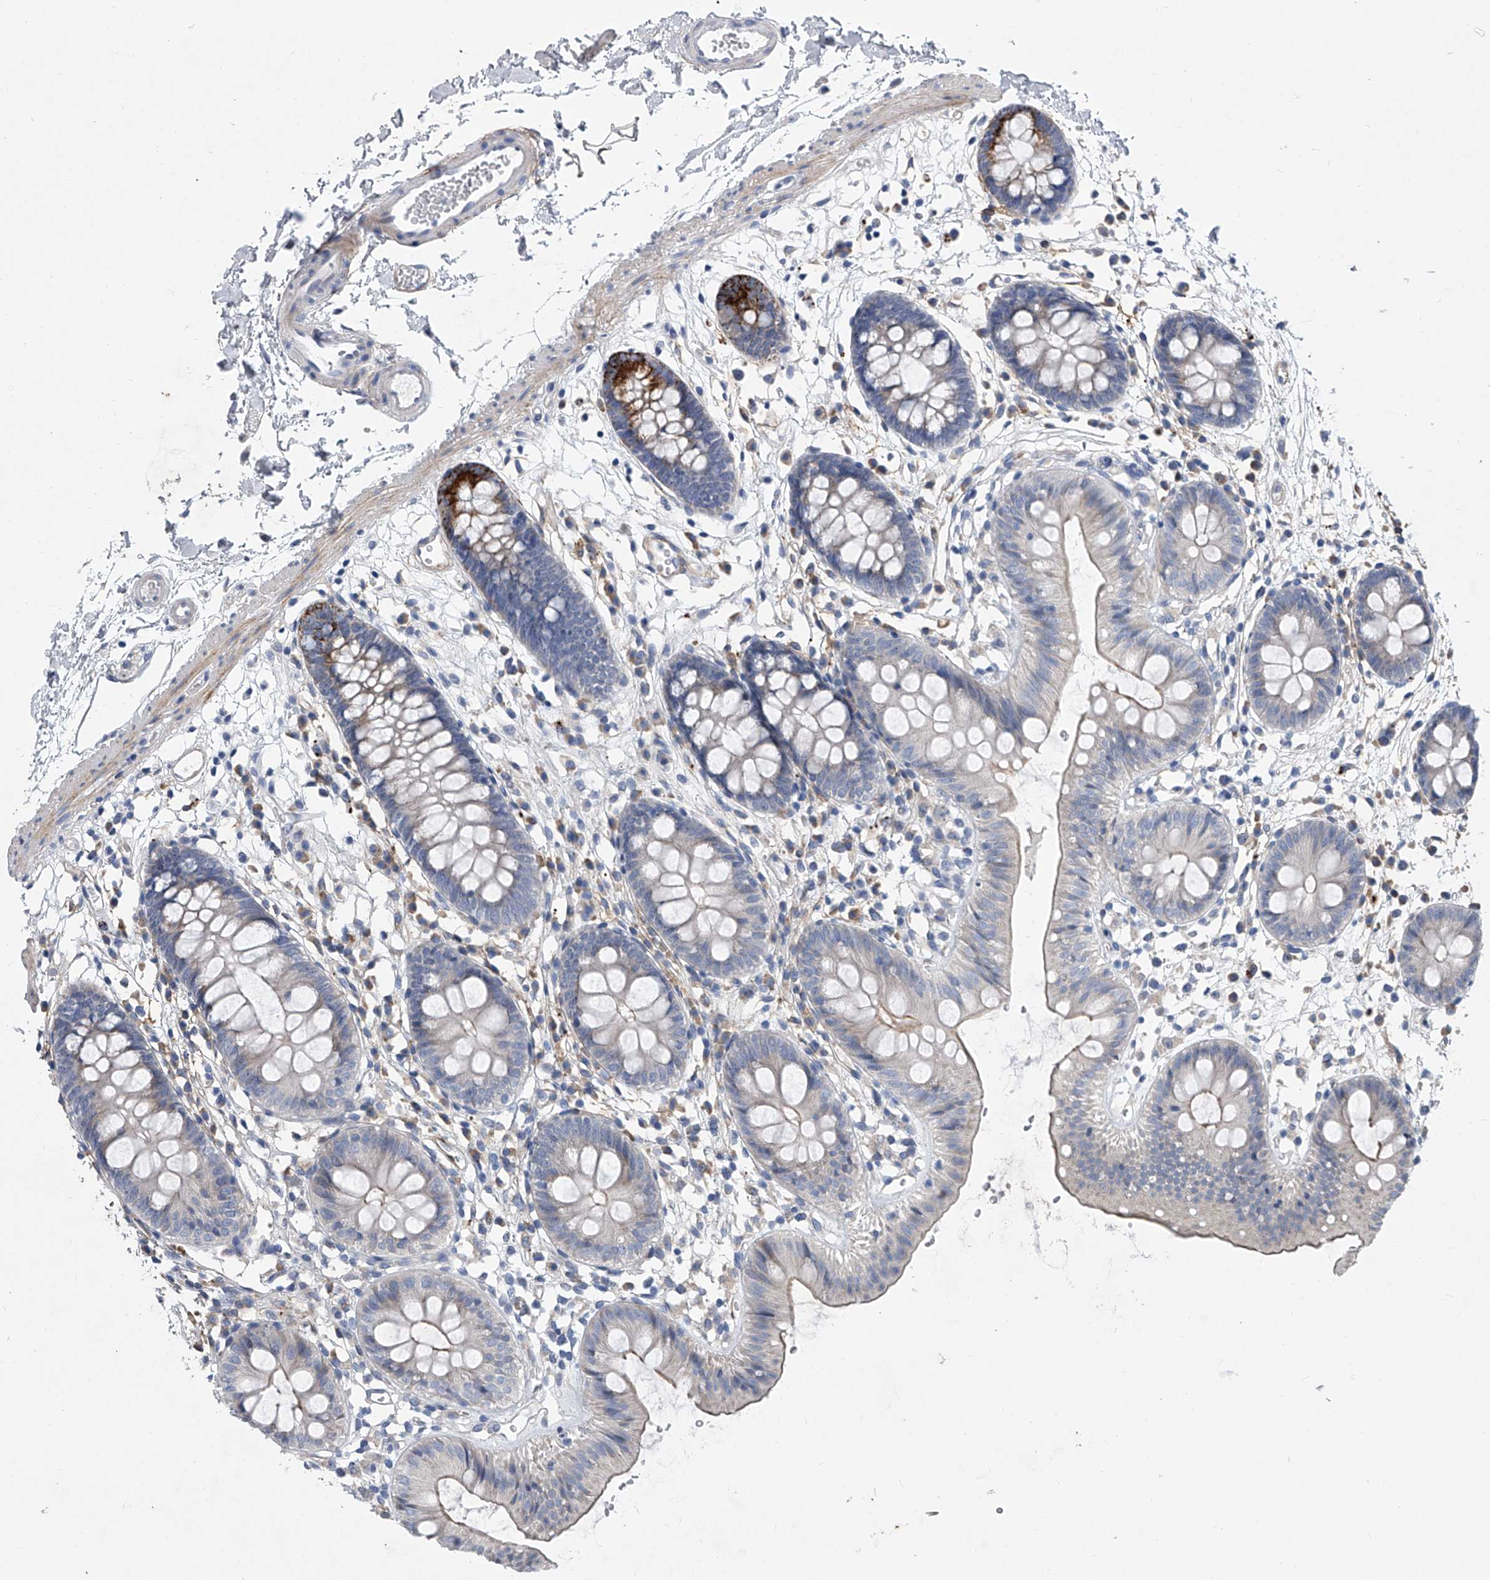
{"staining": {"intensity": "negative", "quantity": "none", "location": "none"}, "tissue": "colon", "cell_type": "Endothelial cells", "image_type": "normal", "snomed": [{"axis": "morphology", "description": "Normal tissue, NOS"}, {"axis": "topography", "description": "Colon"}], "caption": "Endothelial cells show no significant protein staining in unremarkable colon.", "gene": "ALG14", "patient": {"sex": "male", "age": 56}}